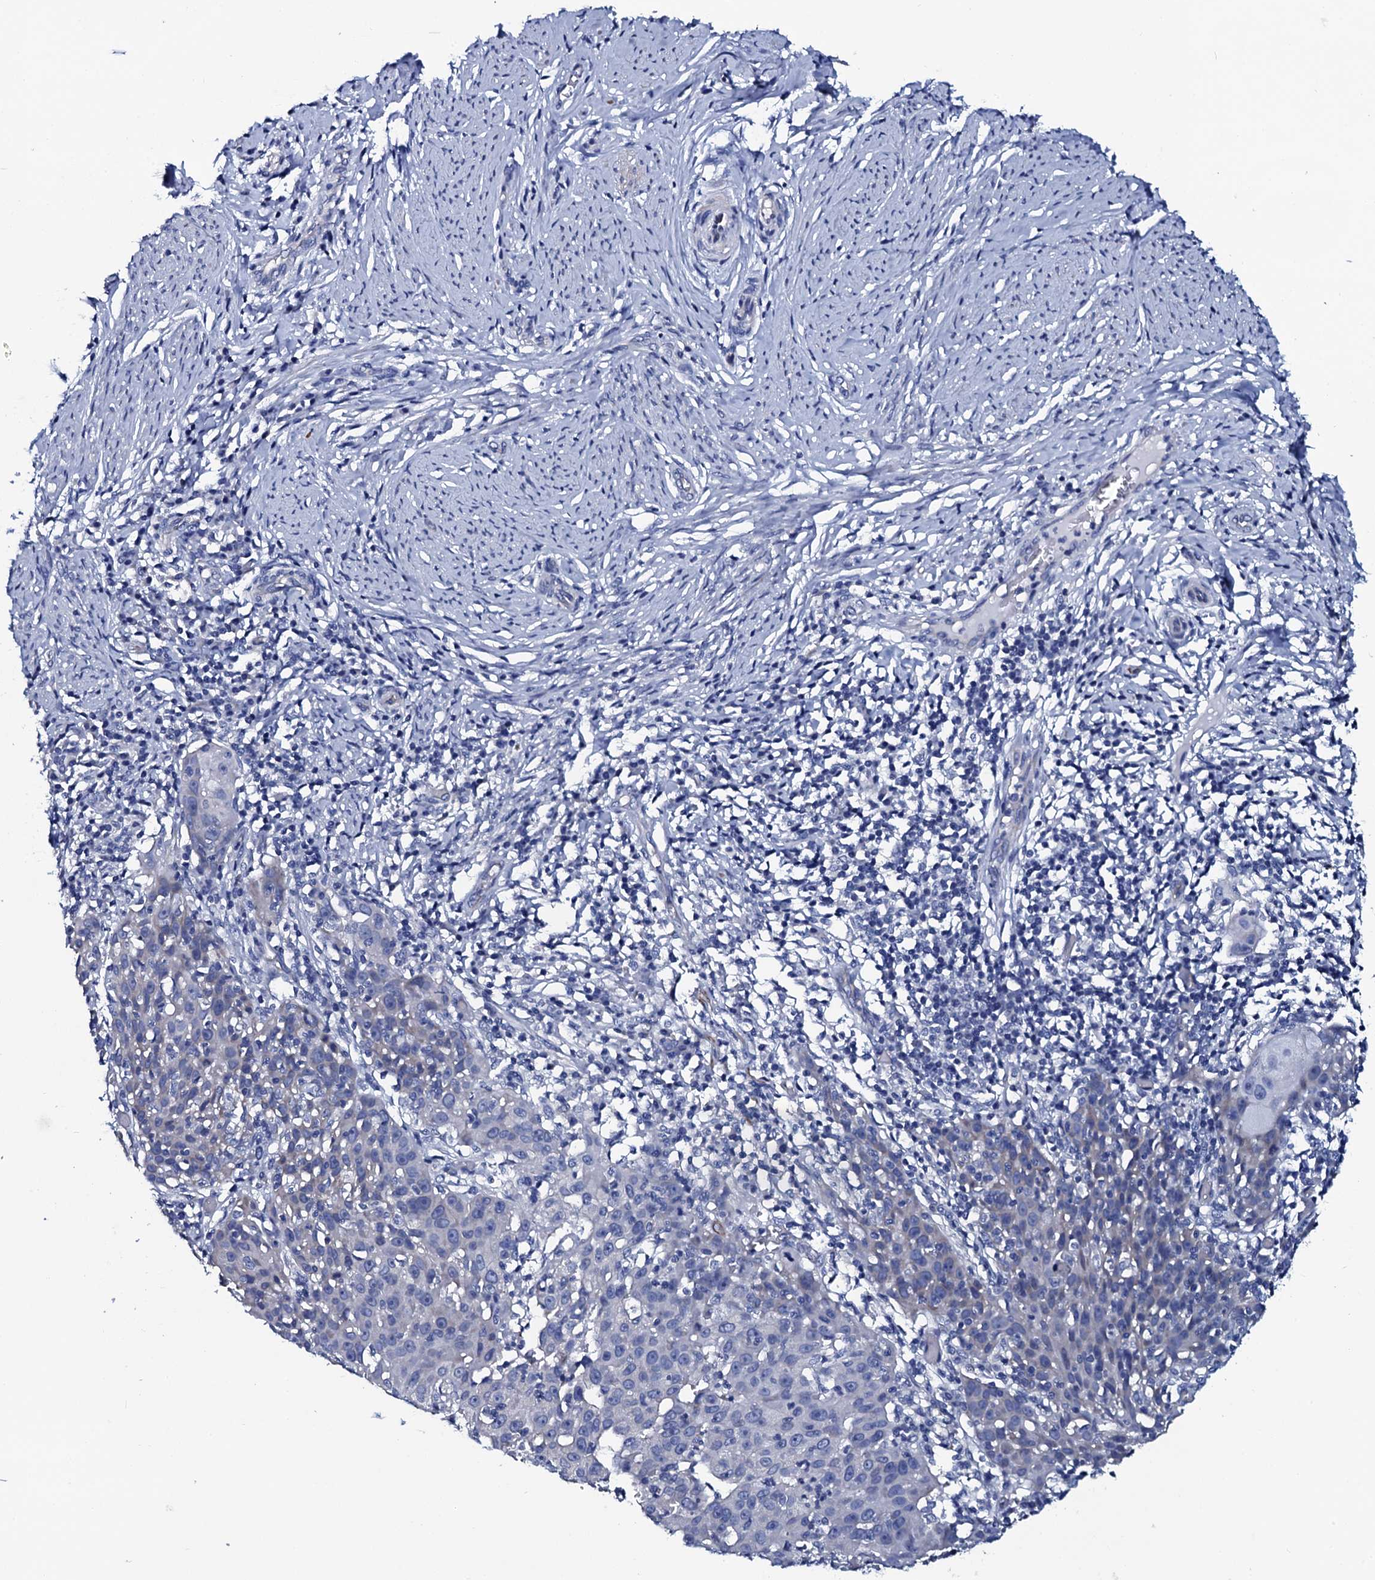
{"staining": {"intensity": "negative", "quantity": "none", "location": "none"}, "tissue": "cervical cancer", "cell_type": "Tumor cells", "image_type": "cancer", "snomed": [{"axis": "morphology", "description": "Squamous cell carcinoma, NOS"}, {"axis": "topography", "description": "Cervix"}], "caption": "Image shows no protein staining in tumor cells of cervical cancer (squamous cell carcinoma) tissue. (Stains: DAB (3,3'-diaminobenzidine) immunohistochemistry (IHC) with hematoxylin counter stain, Microscopy: brightfield microscopy at high magnification).", "gene": "GYS2", "patient": {"sex": "female", "age": 50}}